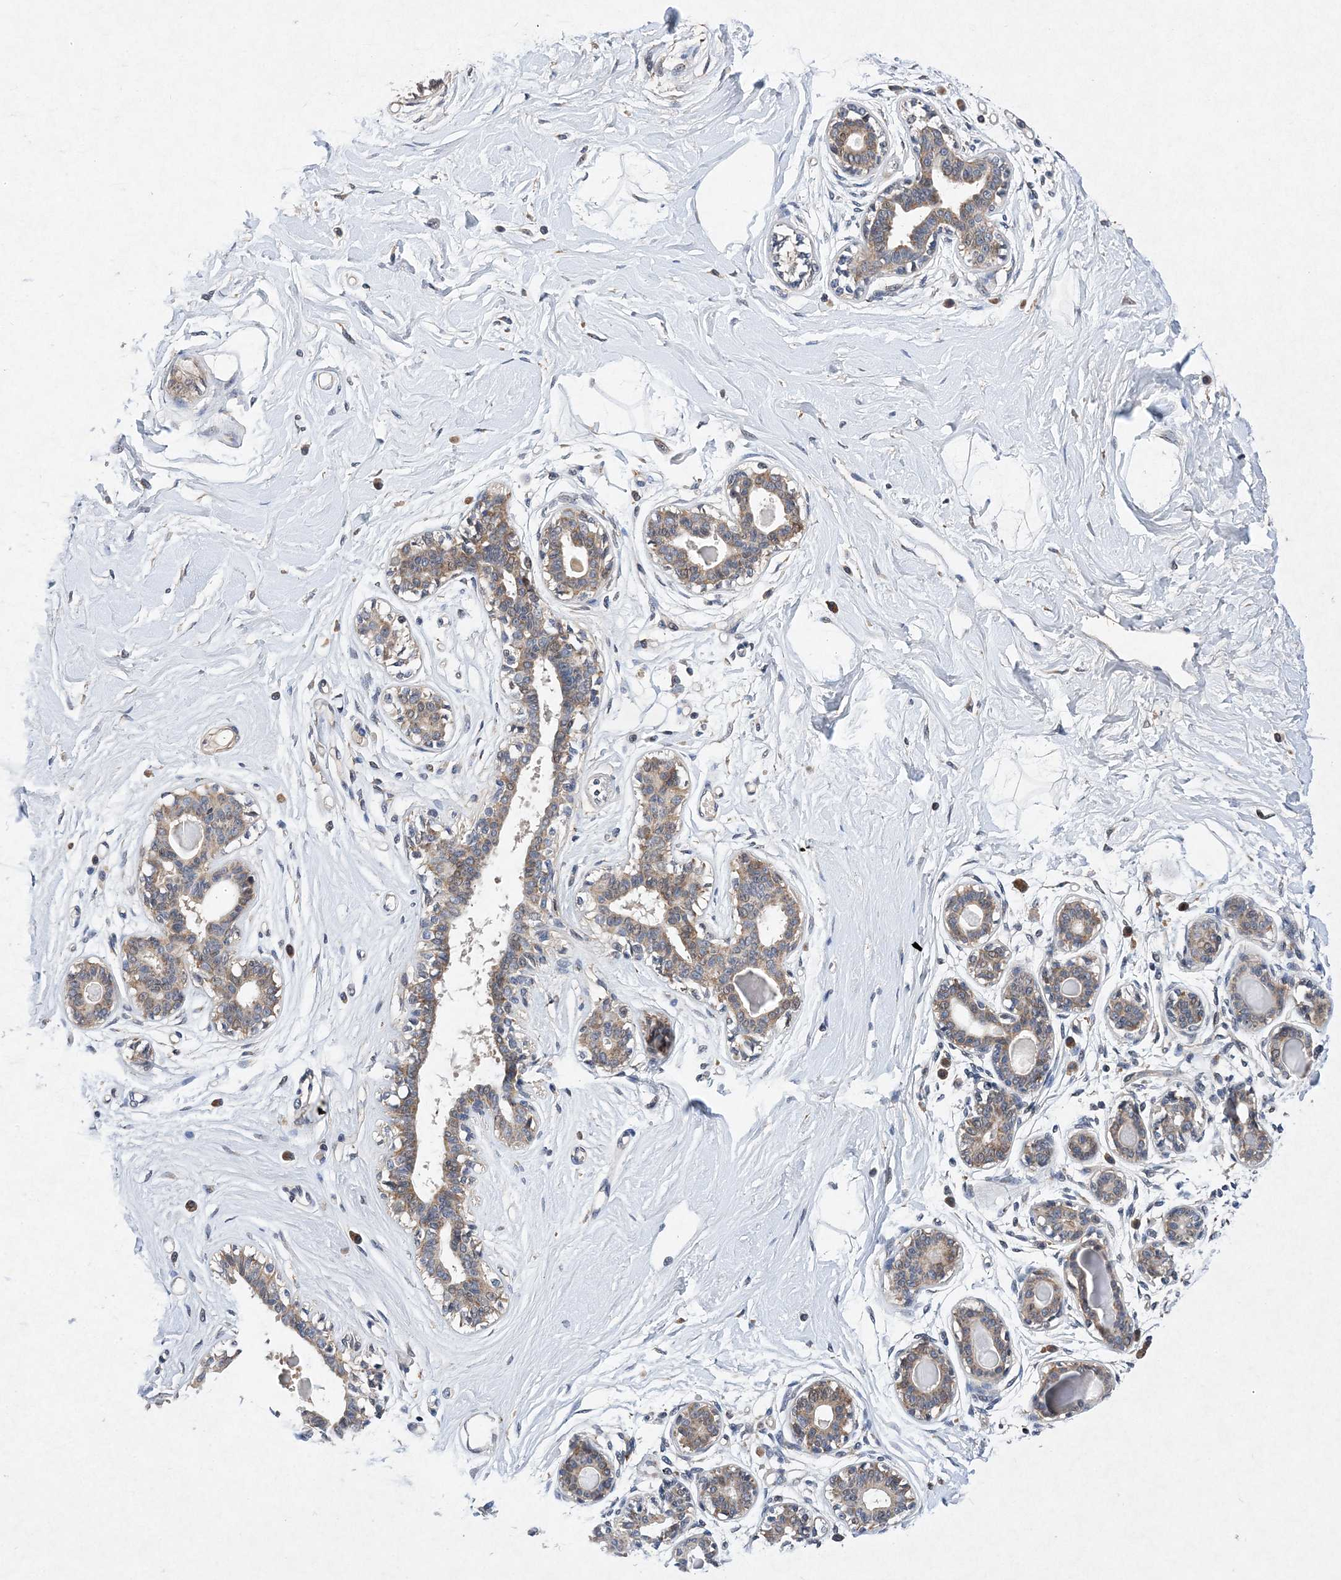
{"staining": {"intensity": "negative", "quantity": "none", "location": "none"}, "tissue": "breast", "cell_type": "Adipocytes", "image_type": "normal", "snomed": [{"axis": "morphology", "description": "Normal tissue, NOS"}, {"axis": "topography", "description": "Breast"}], "caption": "Histopathology image shows no protein positivity in adipocytes of unremarkable breast.", "gene": "PROSER1", "patient": {"sex": "female", "age": 45}}